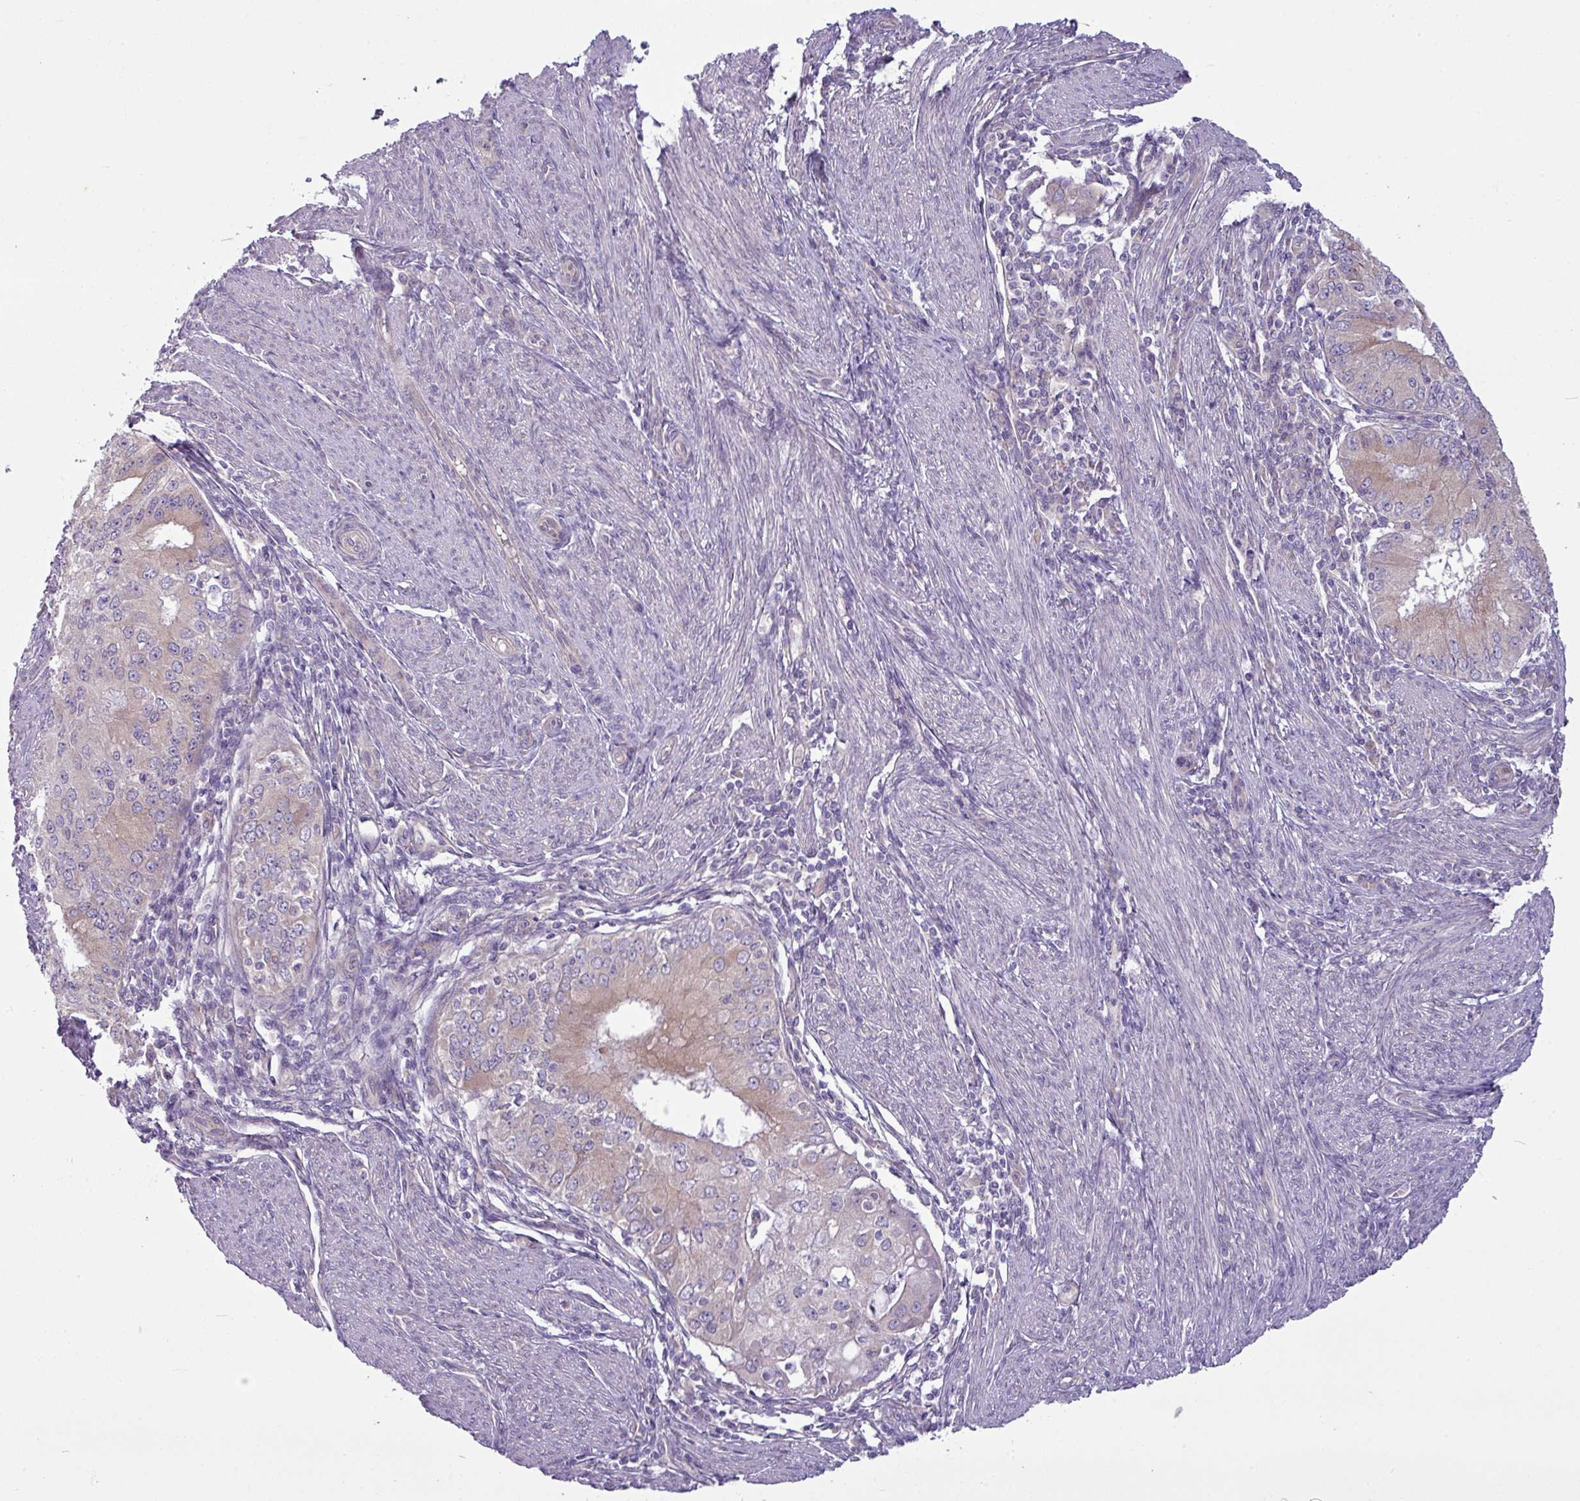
{"staining": {"intensity": "moderate", "quantity": "<25%", "location": "cytoplasmic/membranous"}, "tissue": "endometrial cancer", "cell_type": "Tumor cells", "image_type": "cancer", "snomed": [{"axis": "morphology", "description": "Adenocarcinoma, NOS"}, {"axis": "topography", "description": "Endometrium"}], "caption": "Protein staining of adenocarcinoma (endometrial) tissue shows moderate cytoplasmic/membranous positivity in about <25% of tumor cells.", "gene": "TOR1AIP2", "patient": {"sex": "female", "age": 50}}